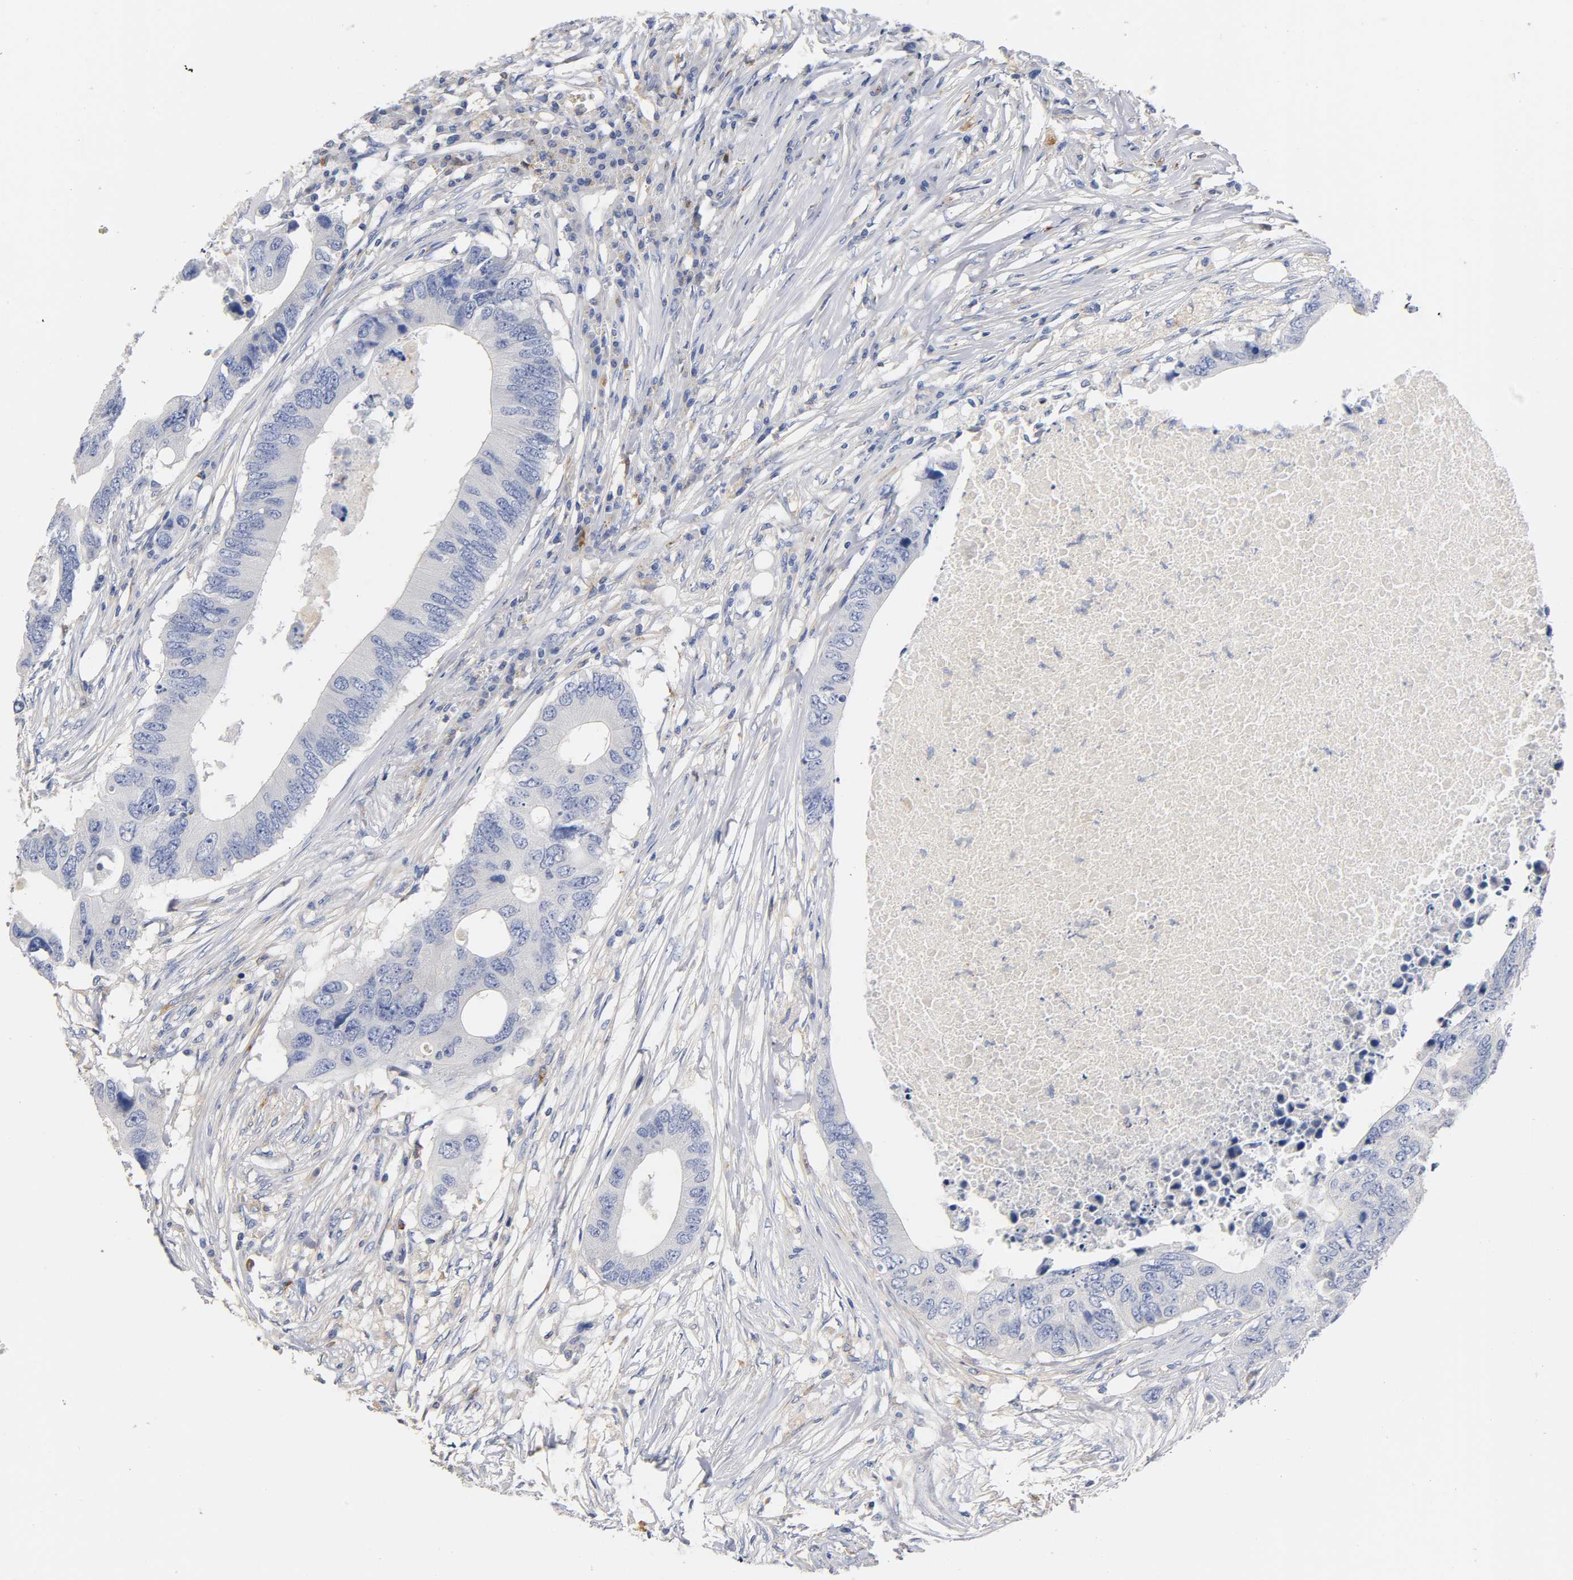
{"staining": {"intensity": "negative", "quantity": "none", "location": "none"}, "tissue": "colorectal cancer", "cell_type": "Tumor cells", "image_type": "cancer", "snomed": [{"axis": "morphology", "description": "Adenocarcinoma, NOS"}, {"axis": "topography", "description": "Colon"}], "caption": "Human colorectal cancer (adenocarcinoma) stained for a protein using immunohistochemistry displays no staining in tumor cells.", "gene": "SEMA5A", "patient": {"sex": "male", "age": 71}}